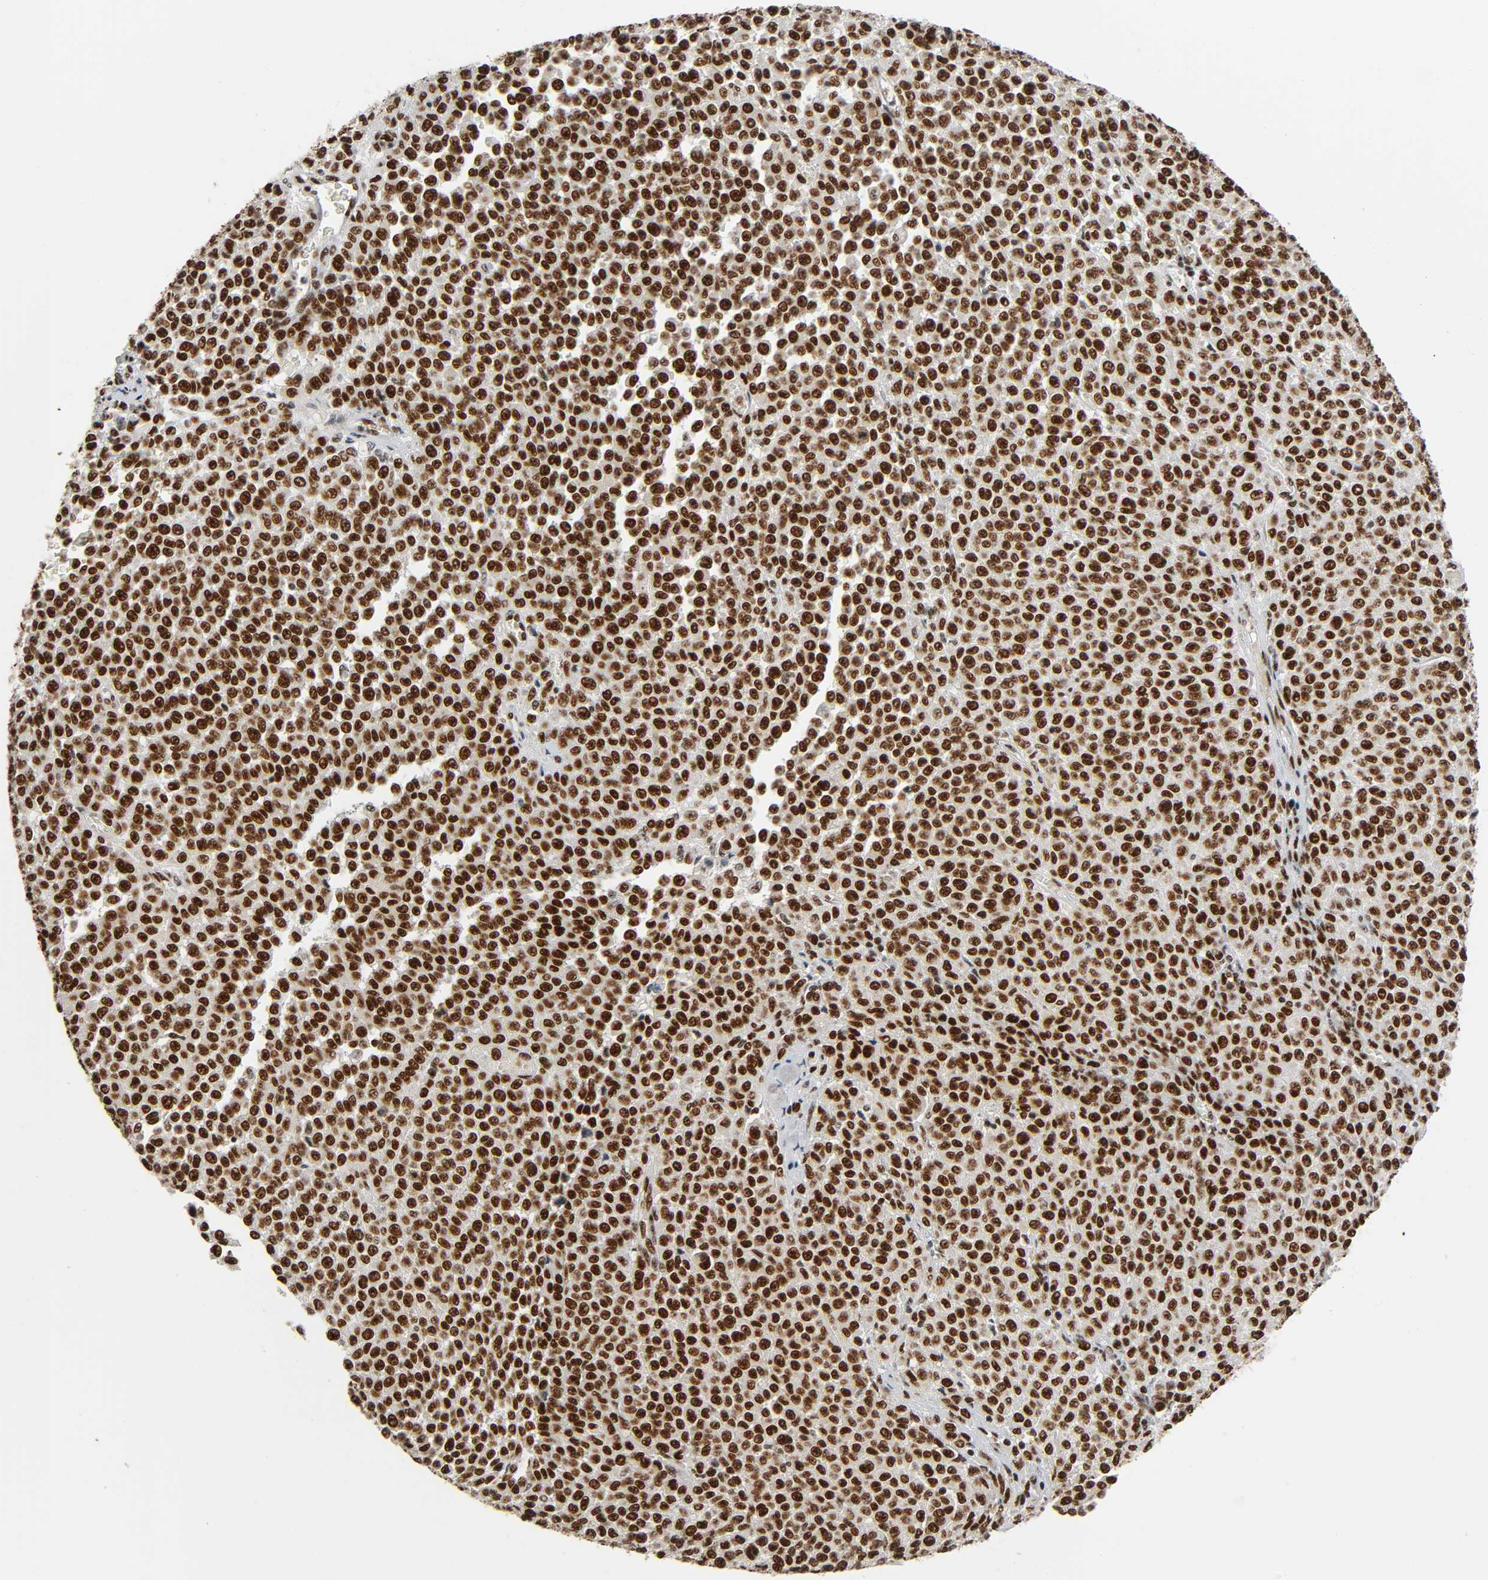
{"staining": {"intensity": "strong", "quantity": ">75%", "location": "nuclear"}, "tissue": "melanoma", "cell_type": "Tumor cells", "image_type": "cancer", "snomed": [{"axis": "morphology", "description": "Malignant melanoma, Metastatic site"}, {"axis": "topography", "description": "Pancreas"}], "caption": "Protein expression by IHC reveals strong nuclear positivity in approximately >75% of tumor cells in melanoma.", "gene": "CDK9", "patient": {"sex": "female", "age": 30}}